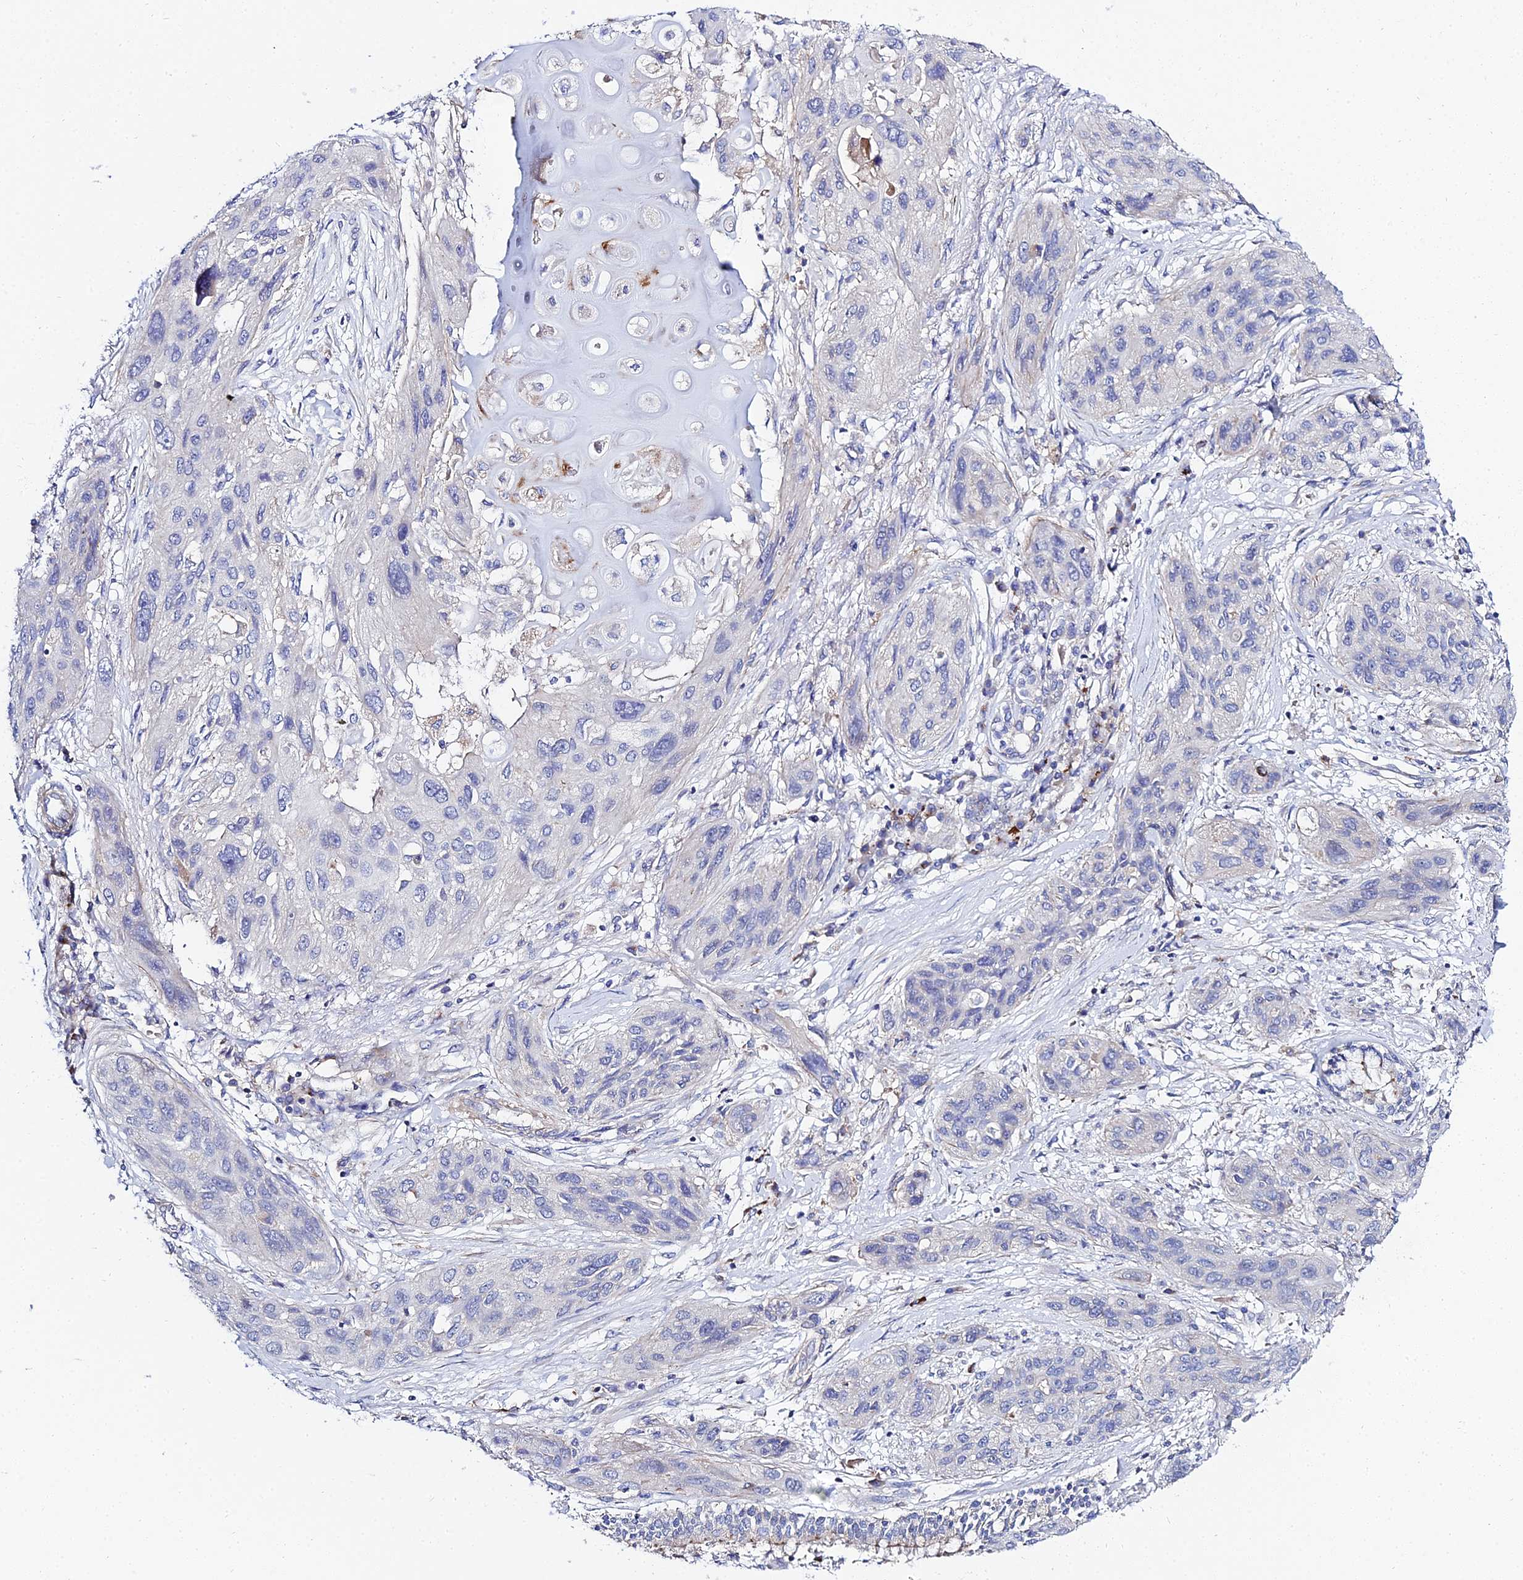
{"staining": {"intensity": "negative", "quantity": "none", "location": "none"}, "tissue": "lung cancer", "cell_type": "Tumor cells", "image_type": "cancer", "snomed": [{"axis": "morphology", "description": "Squamous cell carcinoma, NOS"}, {"axis": "topography", "description": "Lung"}], "caption": "Tumor cells show no significant protein positivity in lung cancer (squamous cell carcinoma). Nuclei are stained in blue.", "gene": "APOBEC3H", "patient": {"sex": "female", "age": 70}}